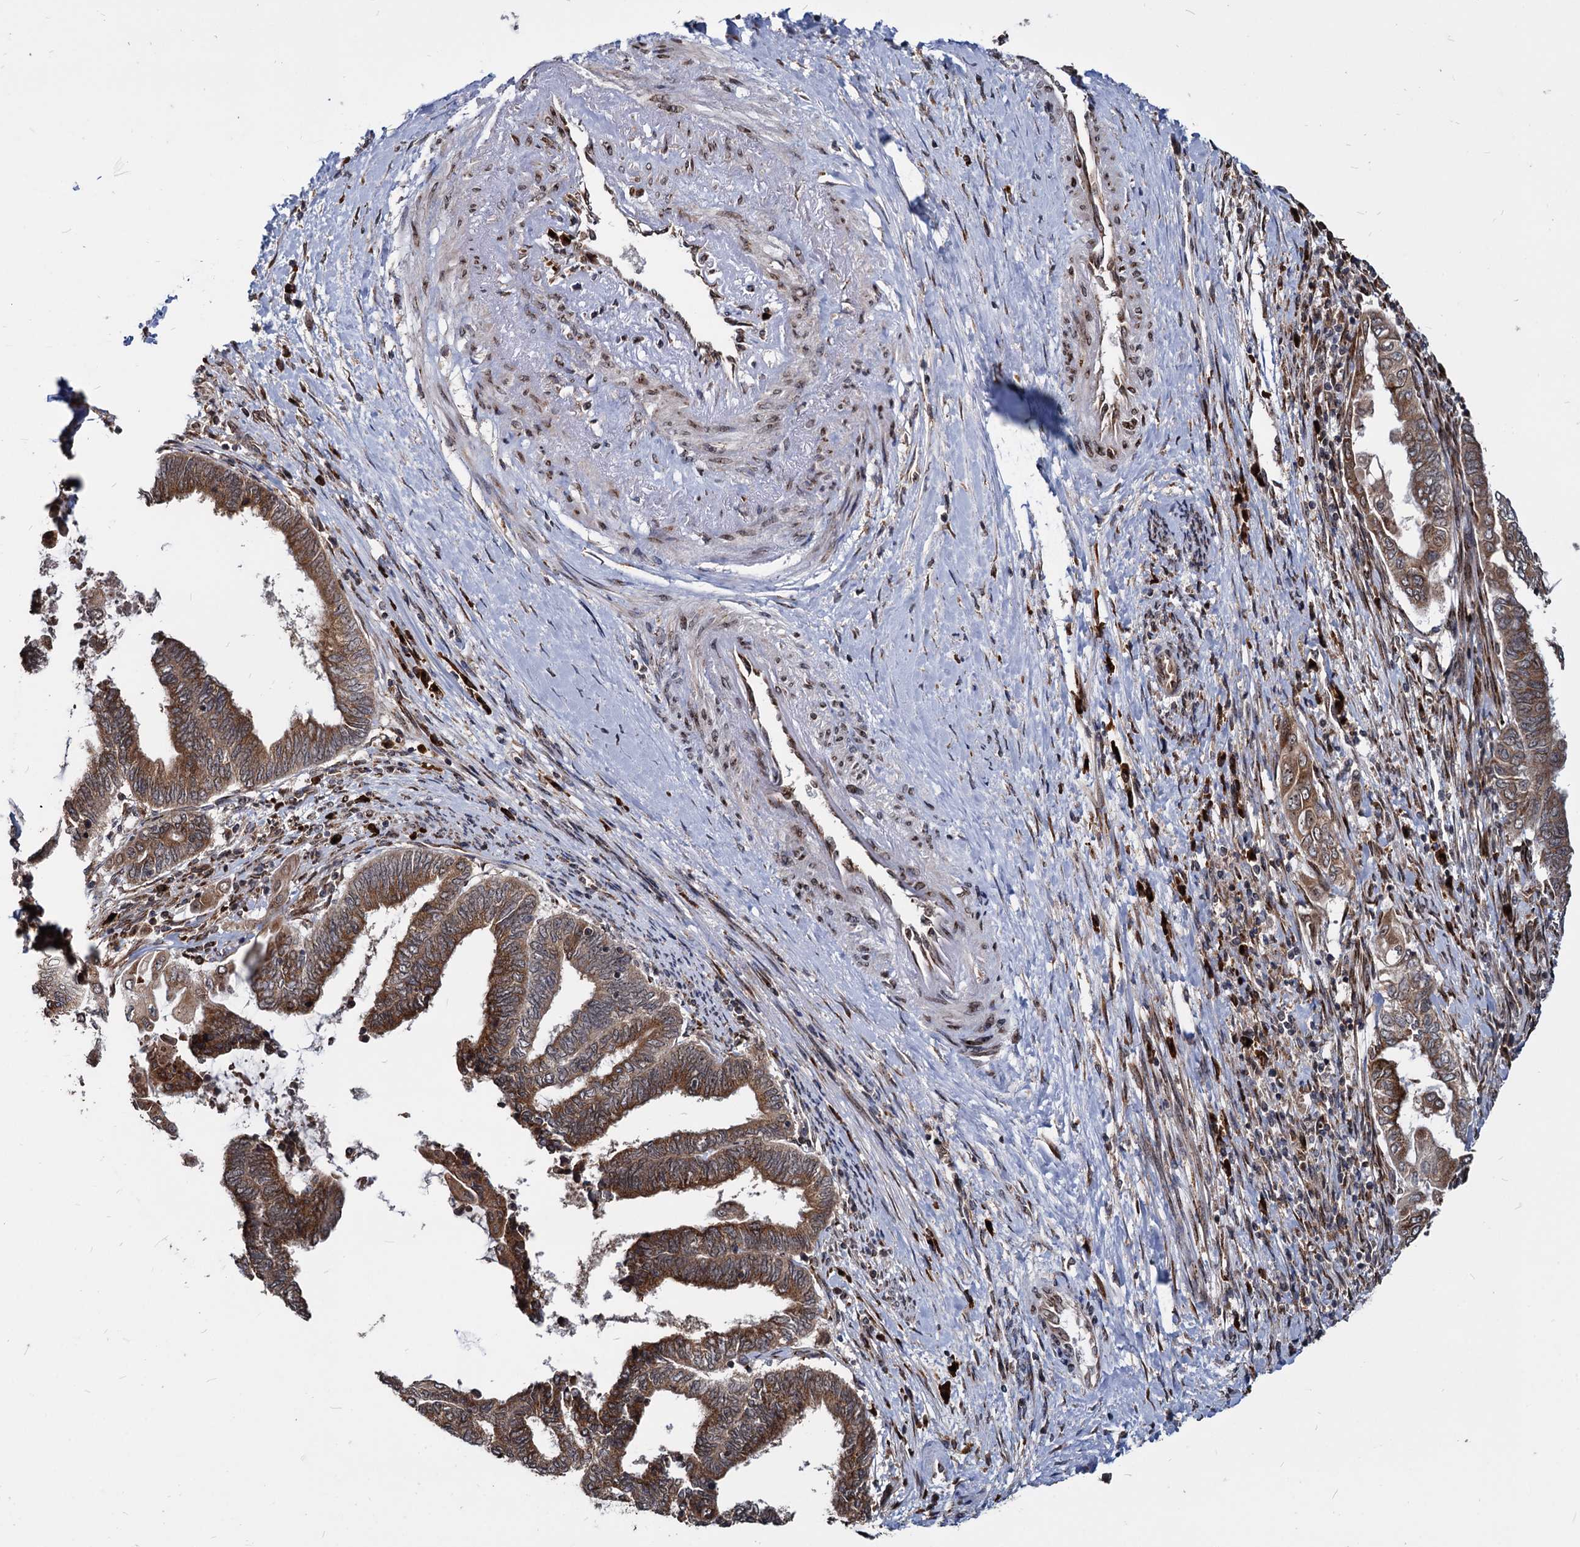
{"staining": {"intensity": "moderate", "quantity": ">75%", "location": "cytoplasmic/membranous"}, "tissue": "endometrial cancer", "cell_type": "Tumor cells", "image_type": "cancer", "snomed": [{"axis": "morphology", "description": "Adenocarcinoma, NOS"}, {"axis": "topography", "description": "Uterus"}, {"axis": "topography", "description": "Endometrium"}], "caption": "Tumor cells show moderate cytoplasmic/membranous positivity in about >75% of cells in endometrial cancer (adenocarcinoma).", "gene": "SAAL1", "patient": {"sex": "female", "age": 70}}